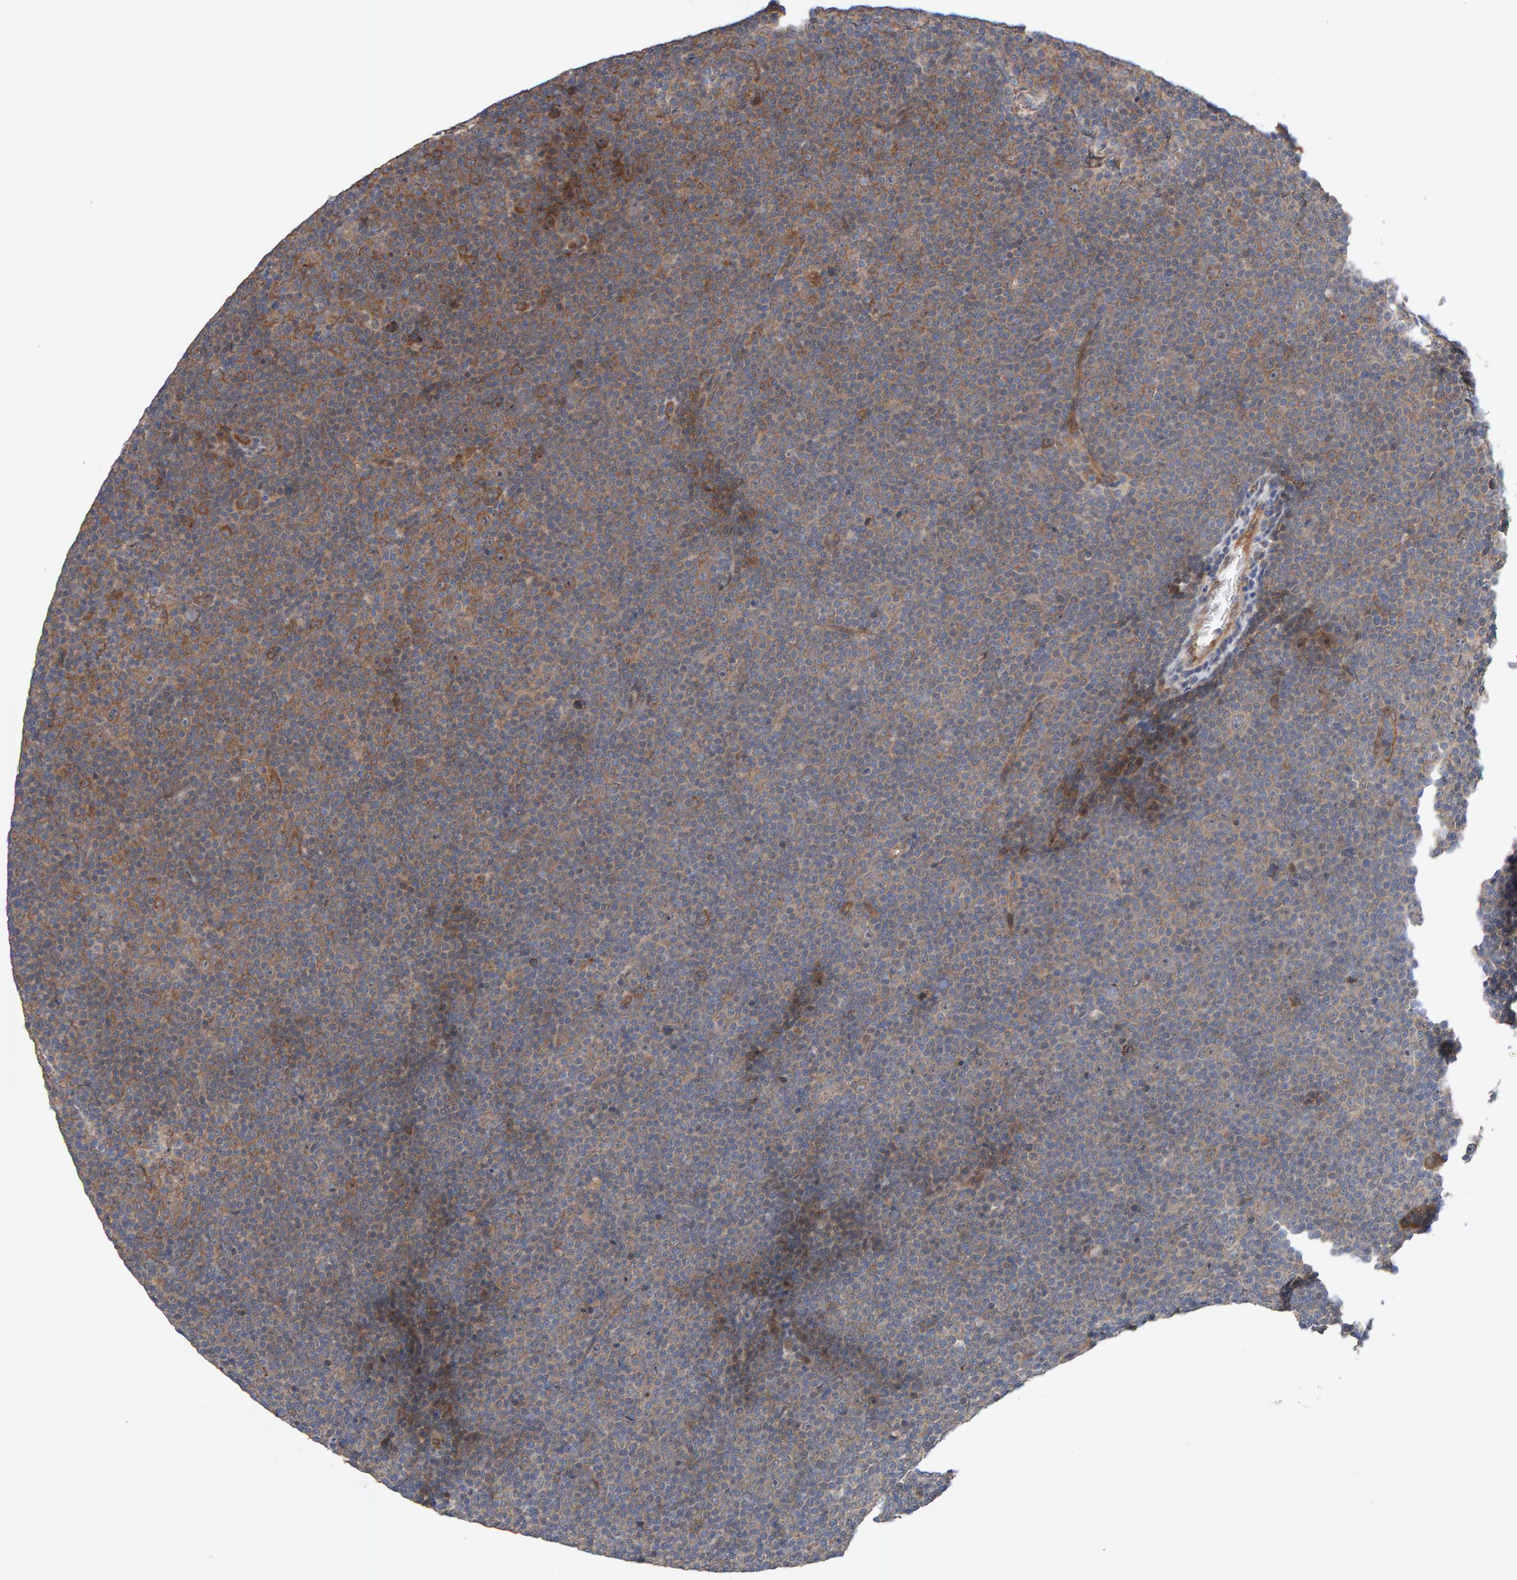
{"staining": {"intensity": "moderate", "quantity": "25%-75%", "location": "cytoplasmic/membranous"}, "tissue": "lymphoma", "cell_type": "Tumor cells", "image_type": "cancer", "snomed": [{"axis": "morphology", "description": "Malignant lymphoma, non-Hodgkin's type, Low grade"}, {"axis": "topography", "description": "Lymph node"}], "caption": "IHC image of human lymphoma stained for a protein (brown), which reveals medium levels of moderate cytoplasmic/membranous positivity in approximately 25%-75% of tumor cells.", "gene": "LRSAM1", "patient": {"sex": "female", "age": 67}}